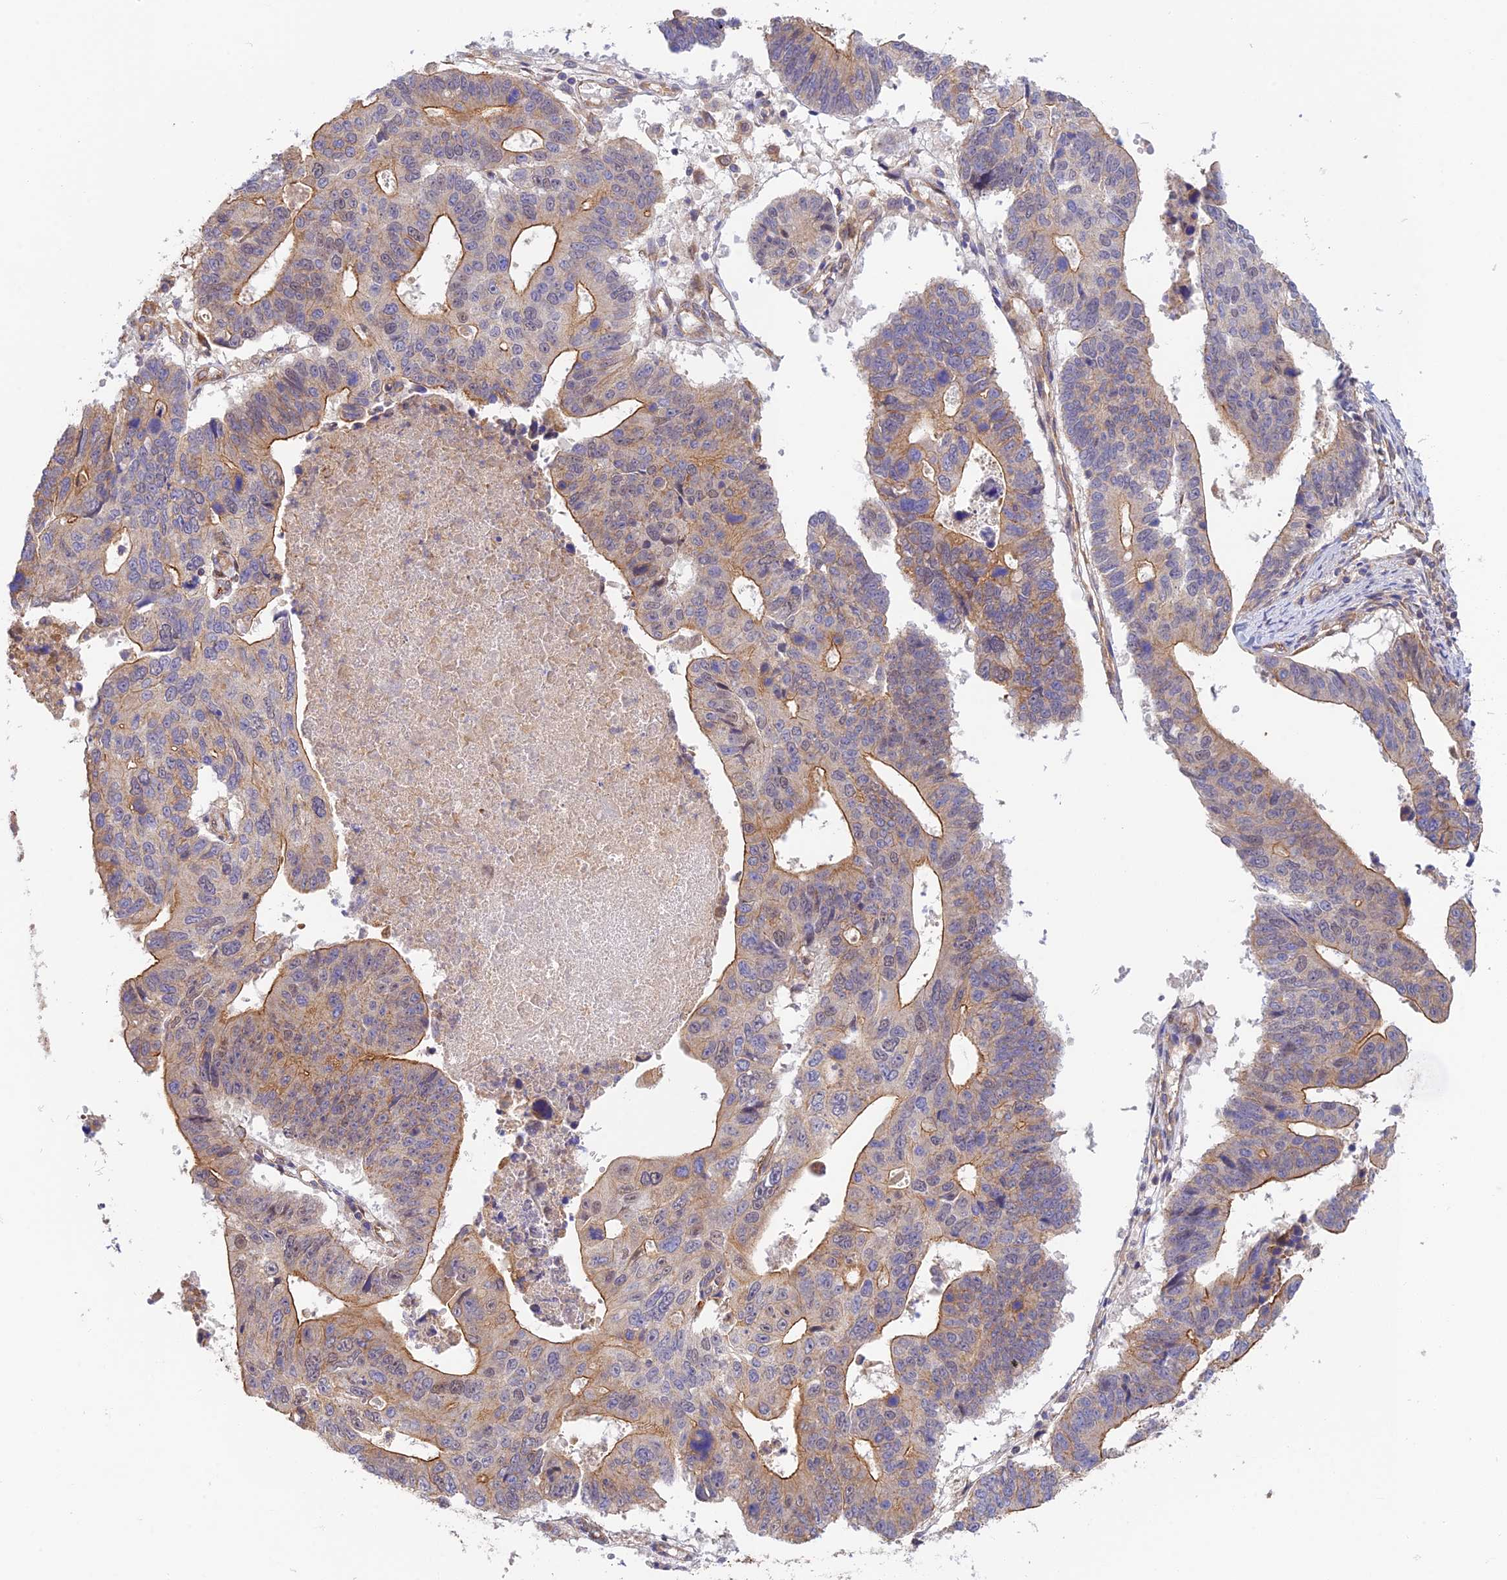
{"staining": {"intensity": "moderate", "quantity": "25%-75%", "location": "cytoplasmic/membranous"}, "tissue": "stomach cancer", "cell_type": "Tumor cells", "image_type": "cancer", "snomed": [{"axis": "morphology", "description": "Adenocarcinoma, NOS"}, {"axis": "topography", "description": "Stomach"}], "caption": "An immunohistochemistry (IHC) micrograph of tumor tissue is shown. Protein staining in brown labels moderate cytoplasmic/membranous positivity in adenocarcinoma (stomach) within tumor cells. The protein is stained brown, and the nuclei are stained in blue (DAB IHC with brightfield microscopy, high magnification).", "gene": "MYO9A", "patient": {"sex": "male", "age": 59}}